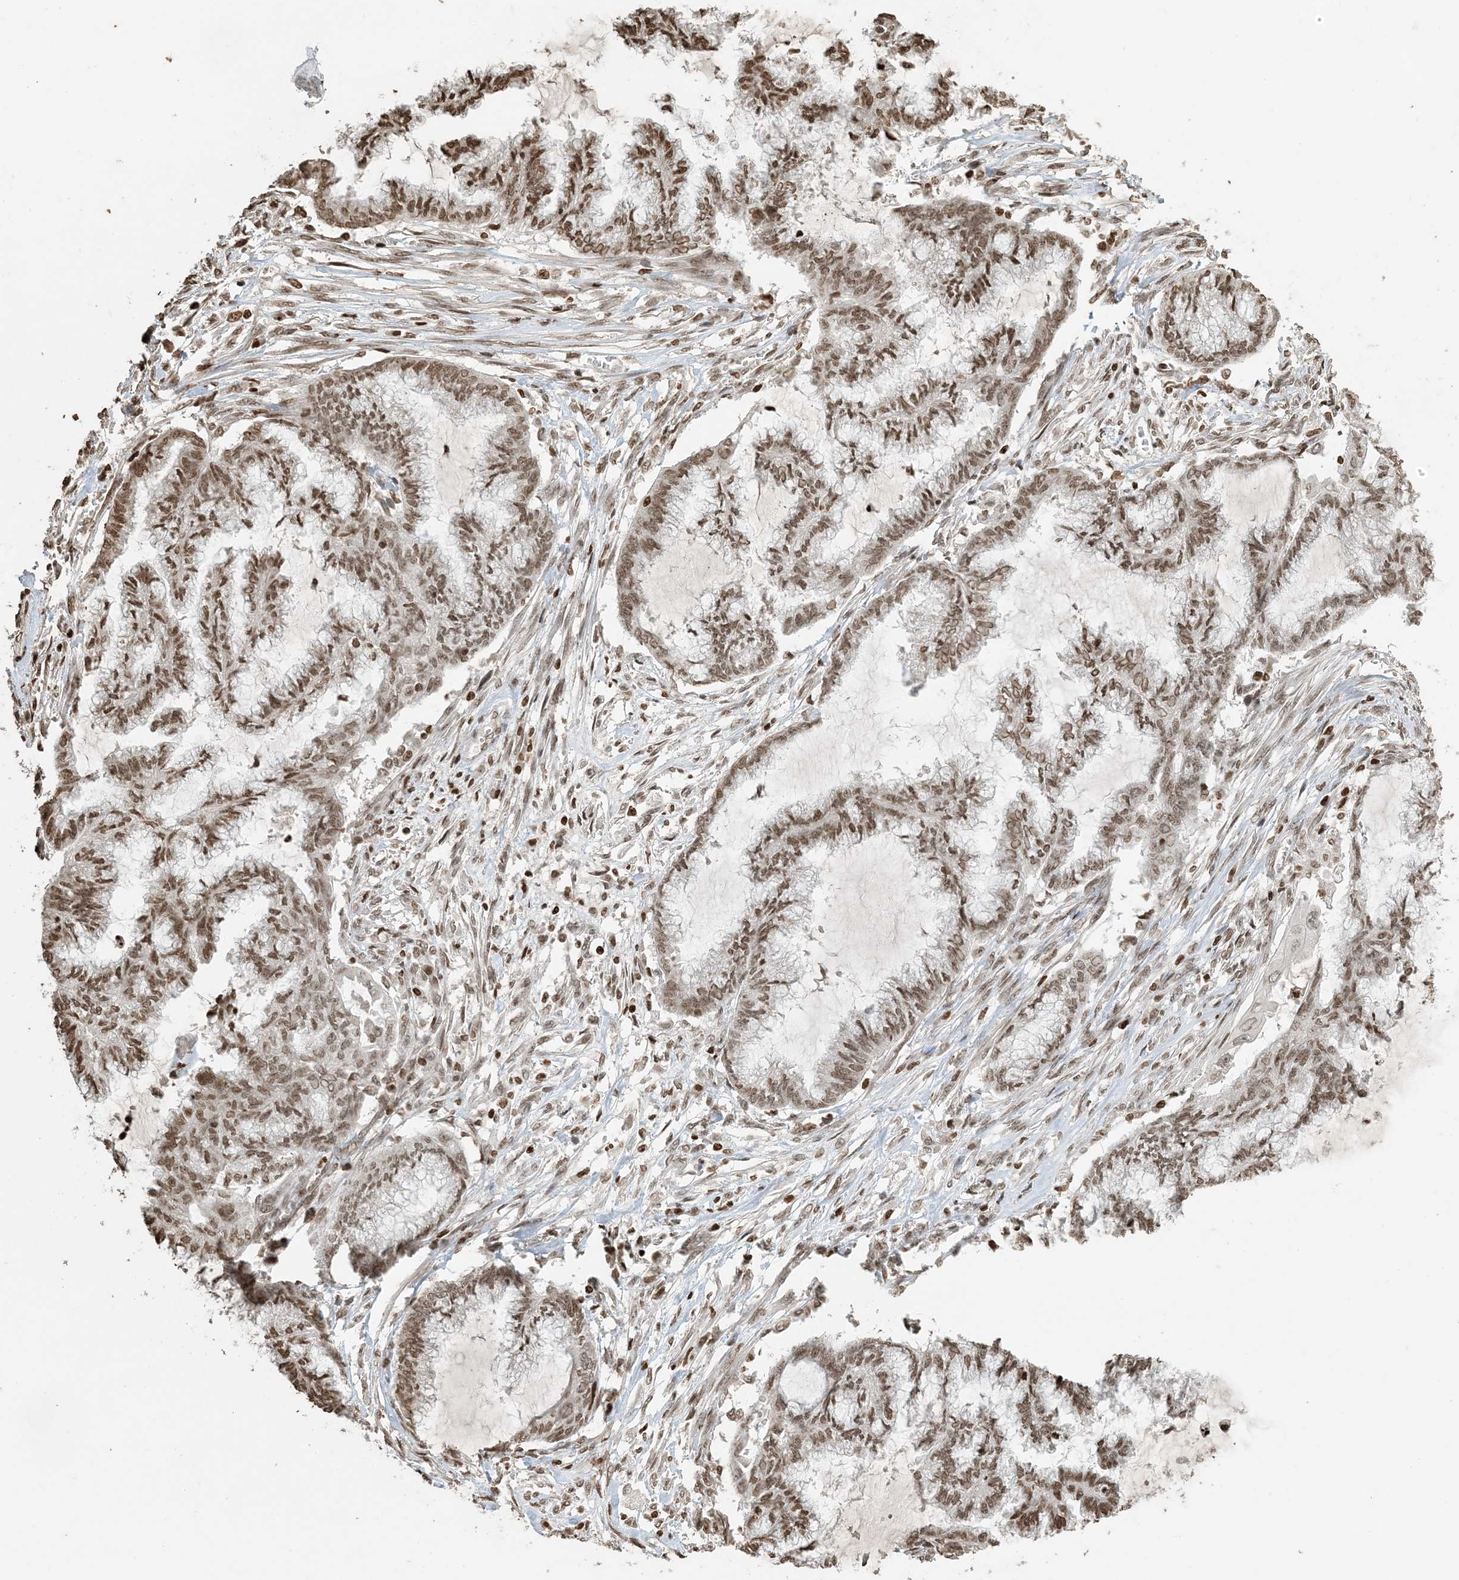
{"staining": {"intensity": "moderate", "quantity": ">75%", "location": "nuclear"}, "tissue": "endometrial cancer", "cell_type": "Tumor cells", "image_type": "cancer", "snomed": [{"axis": "morphology", "description": "Adenocarcinoma, NOS"}, {"axis": "topography", "description": "Endometrium"}], "caption": "A histopathology image showing moderate nuclear staining in approximately >75% of tumor cells in endometrial cancer (adenocarcinoma), as visualized by brown immunohistochemical staining.", "gene": "H3-3B", "patient": {"sex": "female", "age": 86}}